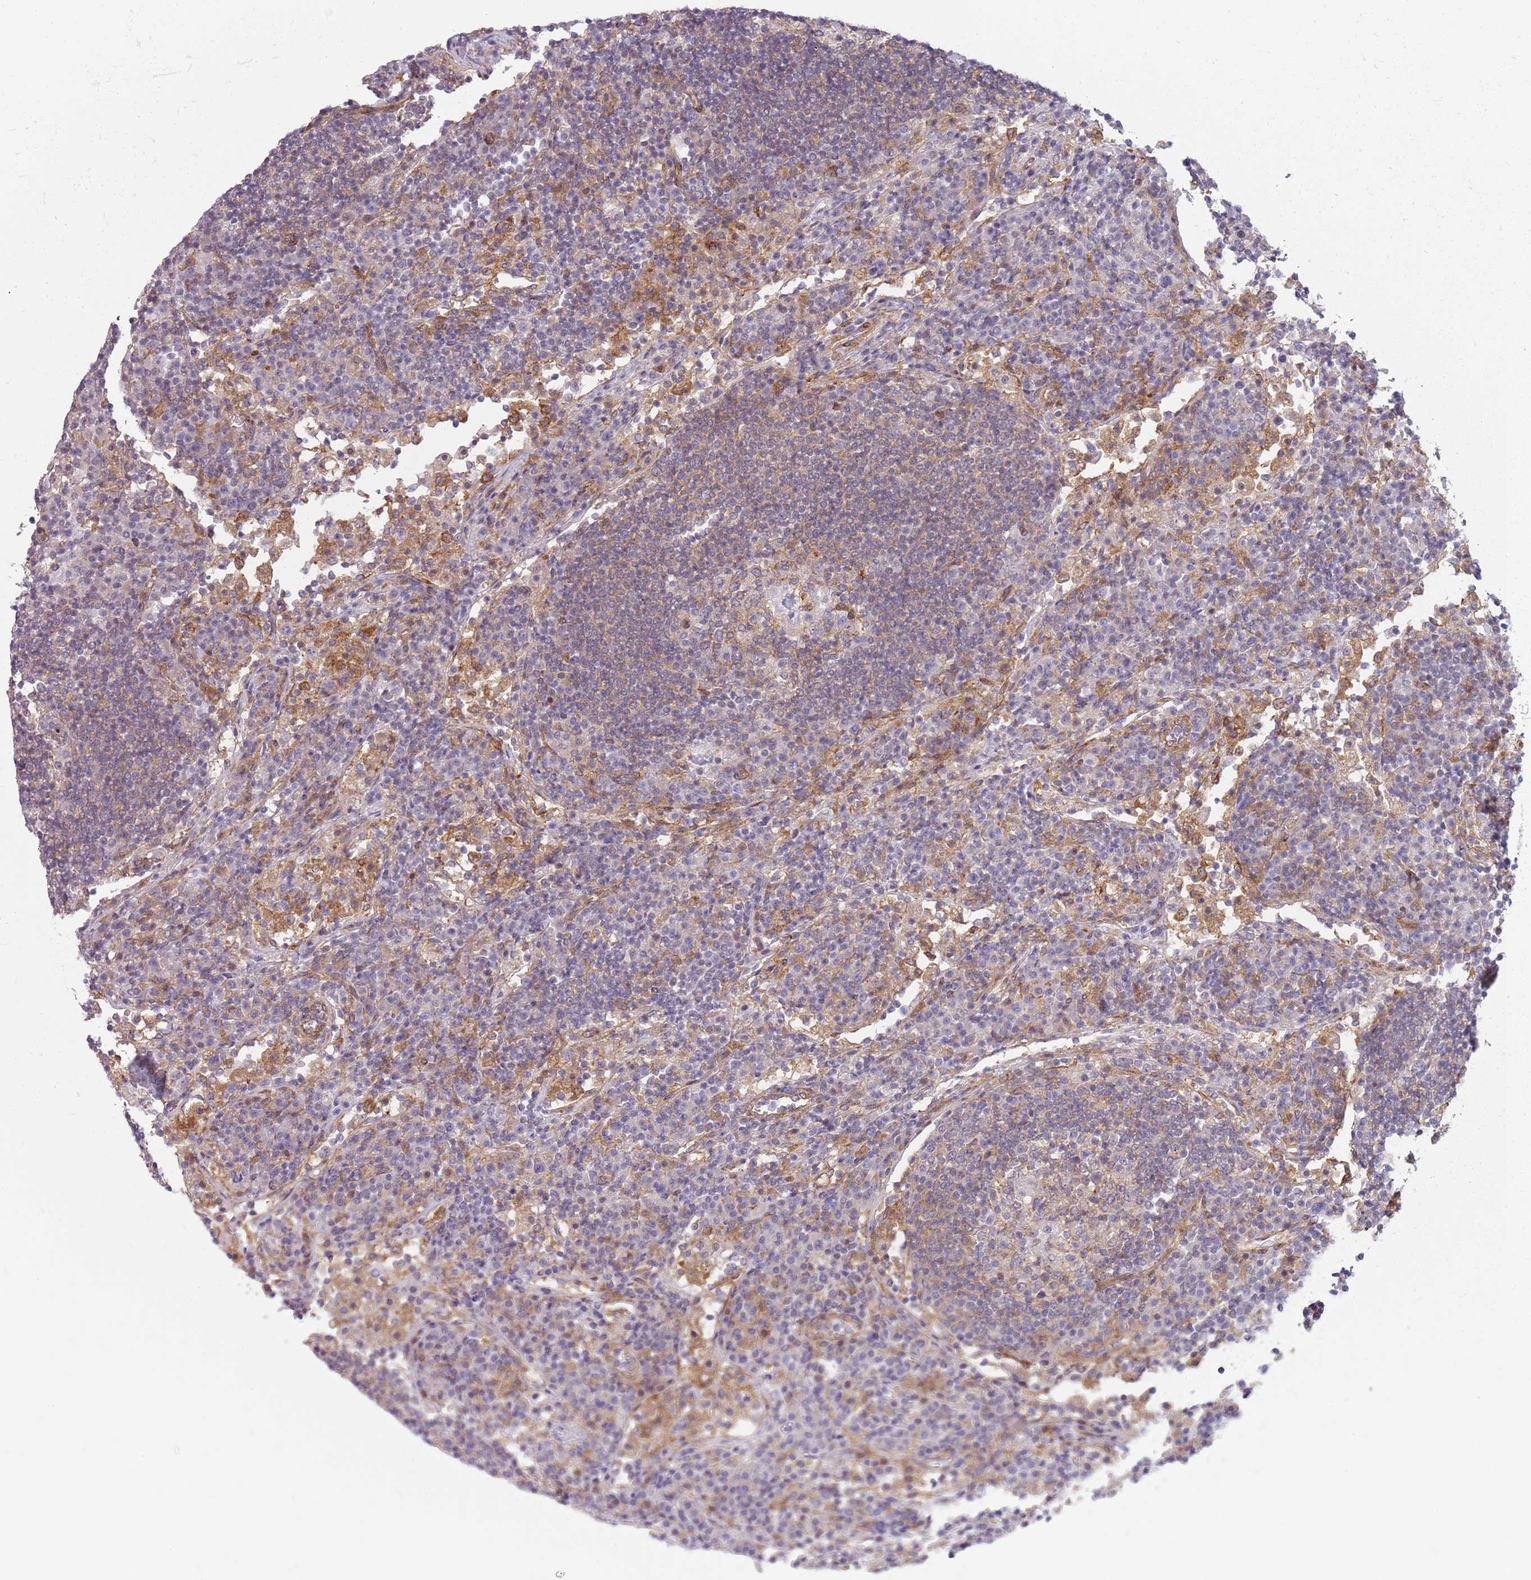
{"staining": {"intensity": "moderate", "quantity": "25%-75%", "location": "cytoplasmic/membranous"}, "tissue": "lymph node", "cell_type": "Germinal center cells", "image_type": "normal", "snomed": [{"axis": "morphology", "description": "Normal tissue, NOS"}, {"axis": "topography", "description": "Lymph node"}], "caption": "Immunohistochemical staining of normal lymph node shows 25%-75% levels of moderate cytoplasmic/membranous protein staining in approximately 25%-75% of germinal center cells.", "gene": "SNX1", "patient": {"sex": "female", "age": 53}}